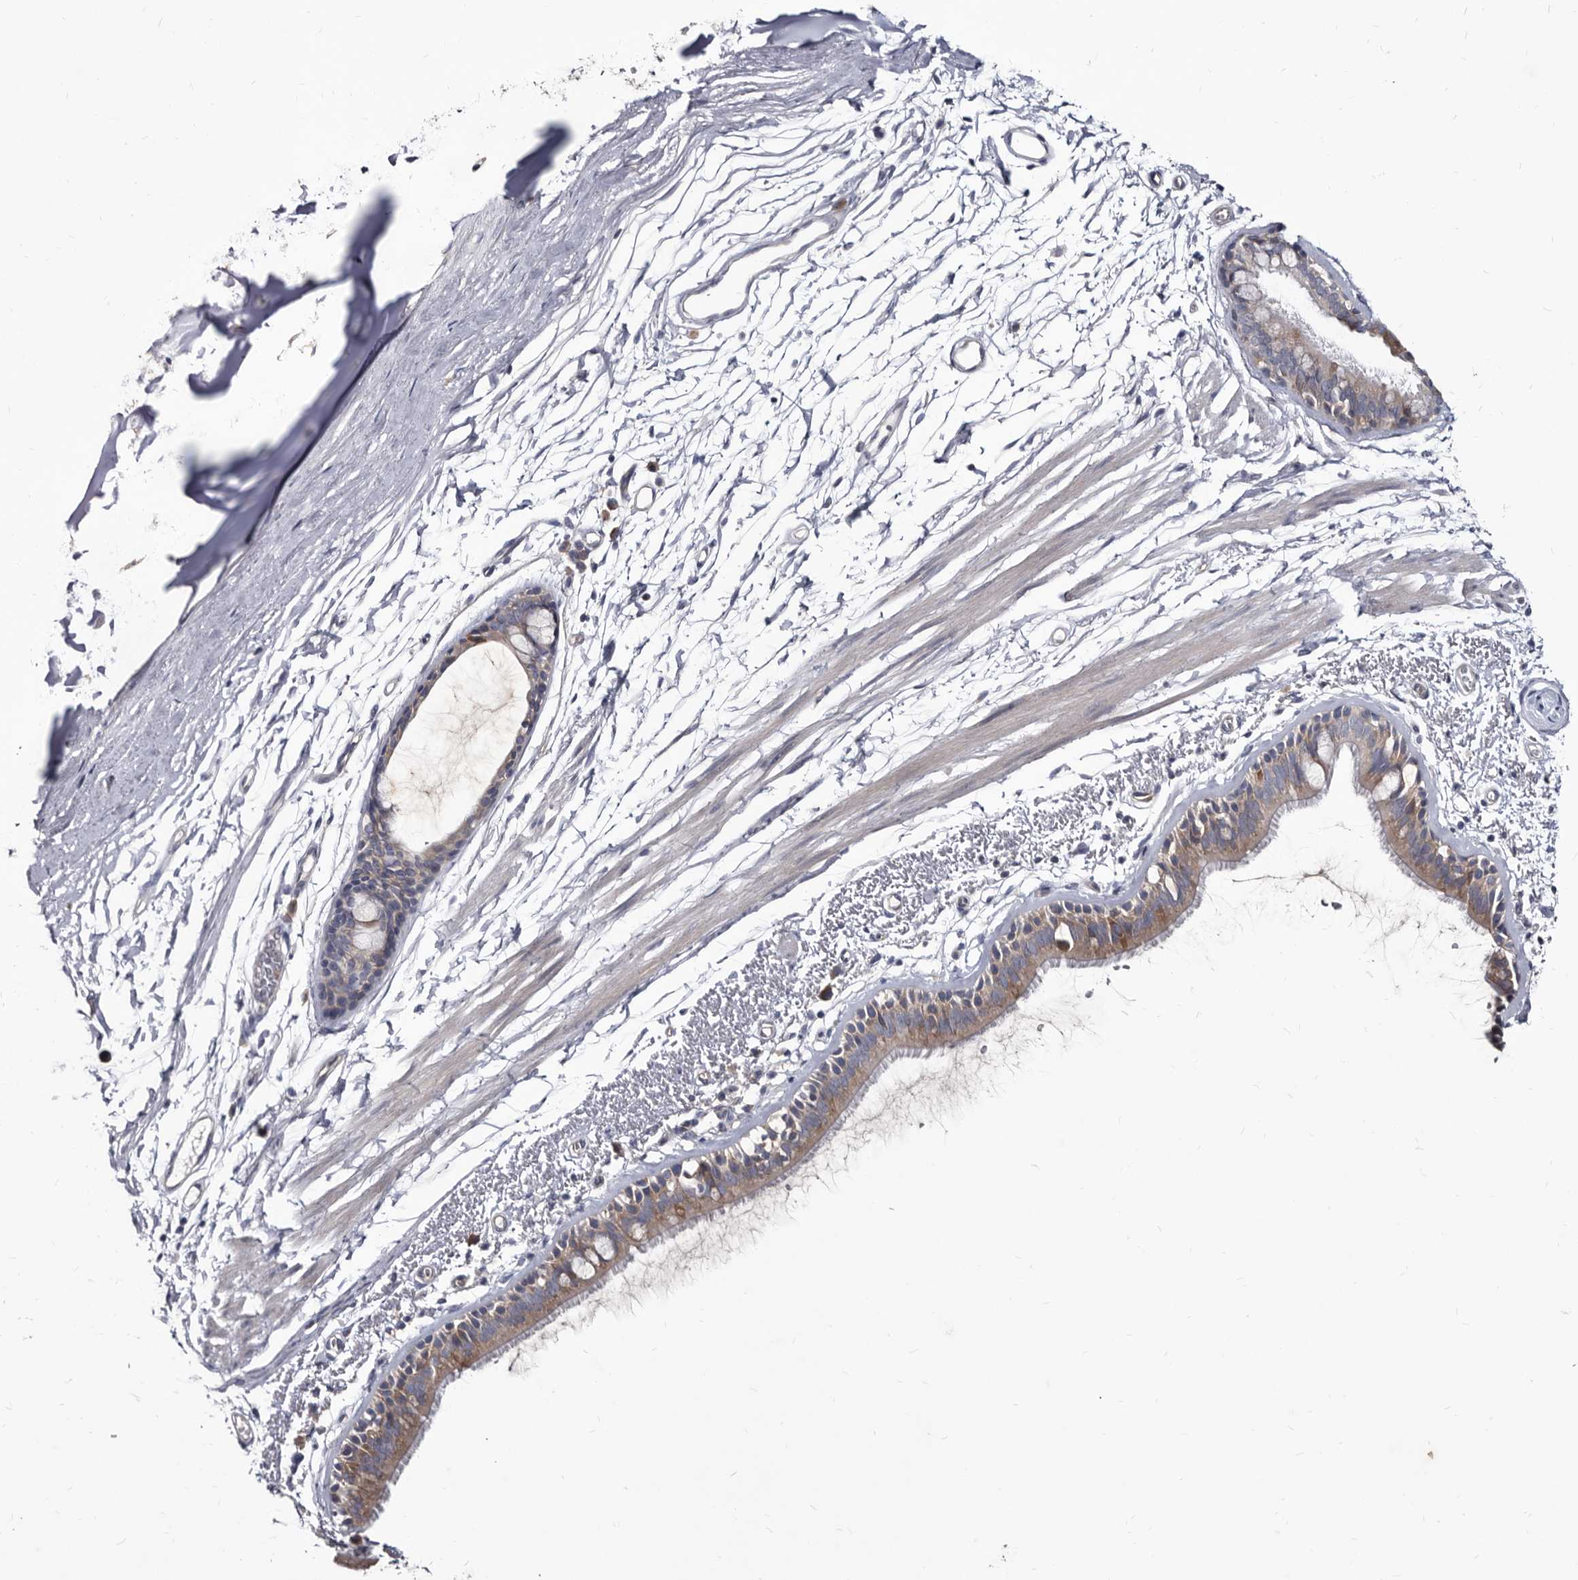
{"staining": {"intensity": "weak", "quantity": ">75%", "location": "cytoplasmic/membranous"}, "tissue": "bronchus", "cell_type": "Respiratory epithelial cells", "image_type": "normal", "snomed": [{"axis": "morphology", "description": "Normal tissue, NOS"}, {"axis": "topography", "description": "Lymph node"}, {"axis": "topography", "description": "Bronchus"}], "caption": "This is a histology image of immunohistochemistry (IHC) staining of unremarkable bronchus, which shows weak expression in the cytoplasmic/membranous of respiratory epithelial cells.", "gene": "ABCF2", "patient": {"sex": "female", "age": 70}}